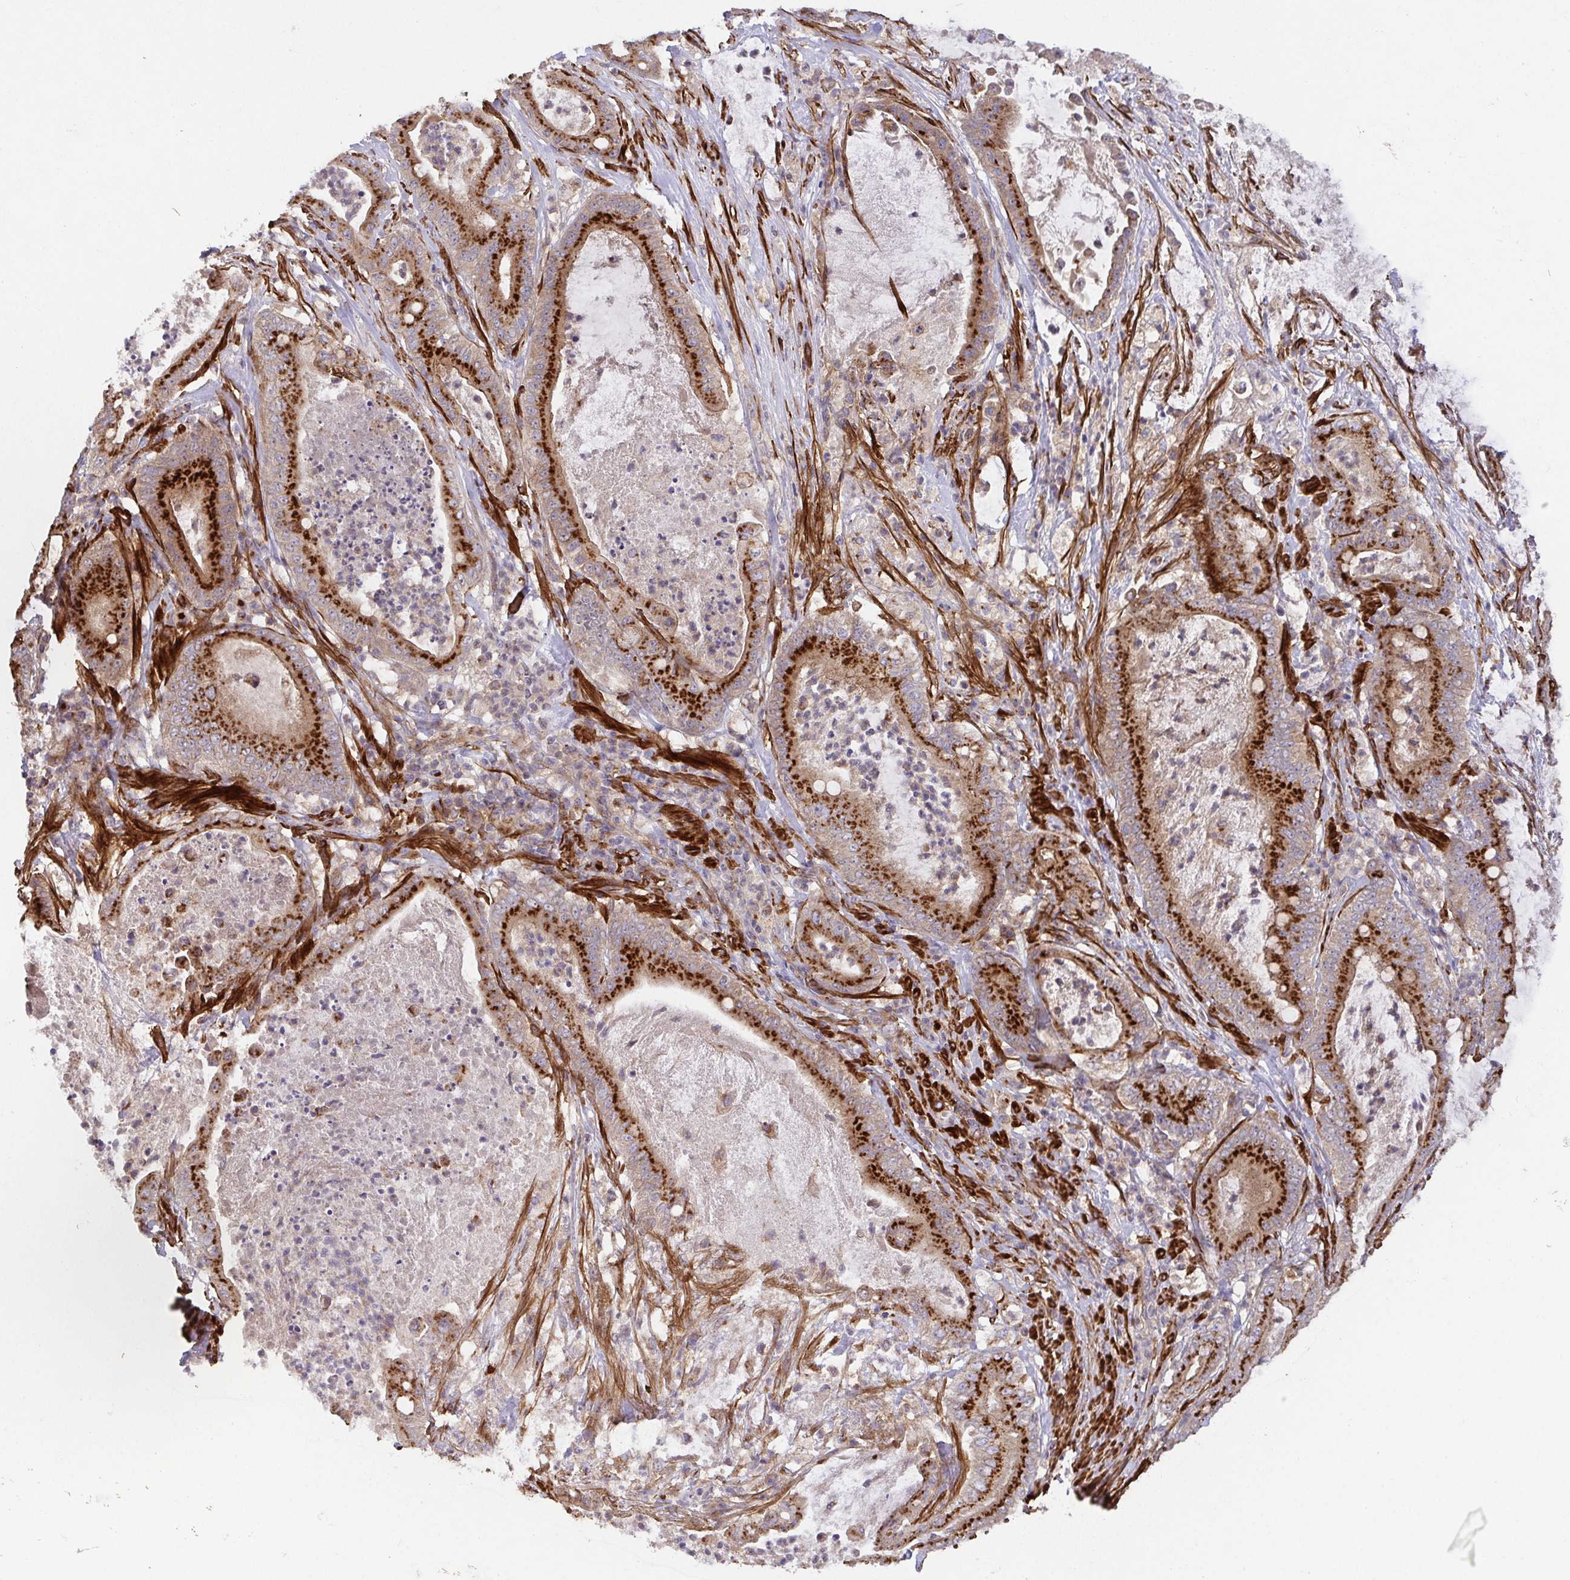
{"staining": {"intensity": "strong", "quantity": ">75%", "location": "cytoplasmic/membranous"}, "tissue": "pancreatic cancer", "cell_type": "Tumor cells", "image_type": "cancer", "snomed": [{"axis": "morphology", "description": "Adenocarcinoma, NOS"}, {"axis": "topography", "description": "Pancreas"}], "caption": "Immunohistochemical staining of human pancreatic cancer displays strong cytoplasmic/membranous protein expression in approximately >75% of tumor cells.", "gene": "TM9SF4", "patient": {"sex": "male", "age": 71}}